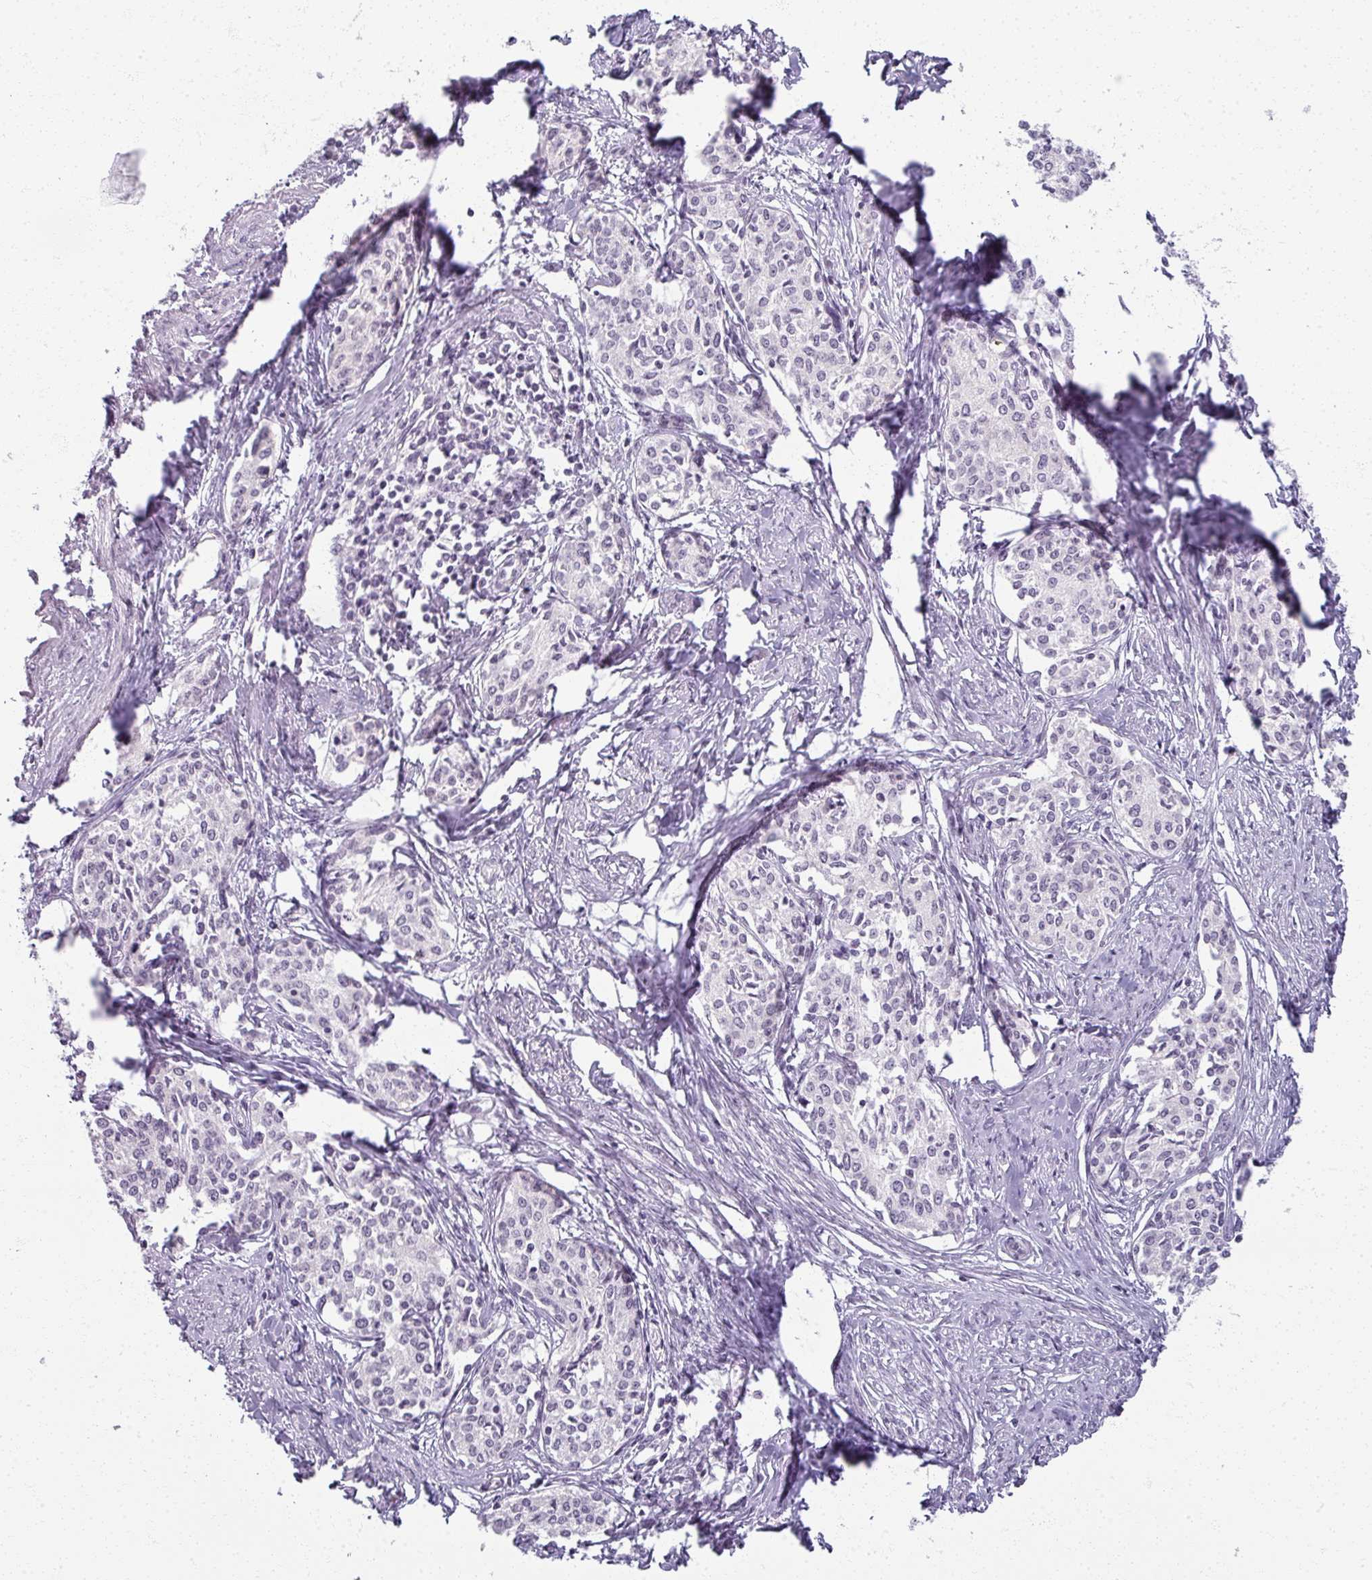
{"staining": {"intensity": "negative", "quantity": "none", "location": "none"}, "tissue": "cervical cancer", "cell_type": "Tumor cells", "image_type": "cancer", "snomed": [{"axis": "morphology", "description": "Squamous cell carcinoma, NOS"}, {"axis": "morphology", "description": "Adenocarcinoma, NOS"}, {"axis": "topography", "description": "Cervix"}], "caption": "This micrograph is of cervical adenocarcinoma stained with IHC to label a protein in brown with the nuclei are counter-stained blue. There is no expression in tumor cells.", "gene": "RFPL2", "patient": {"sex": "female", "age": 52}}